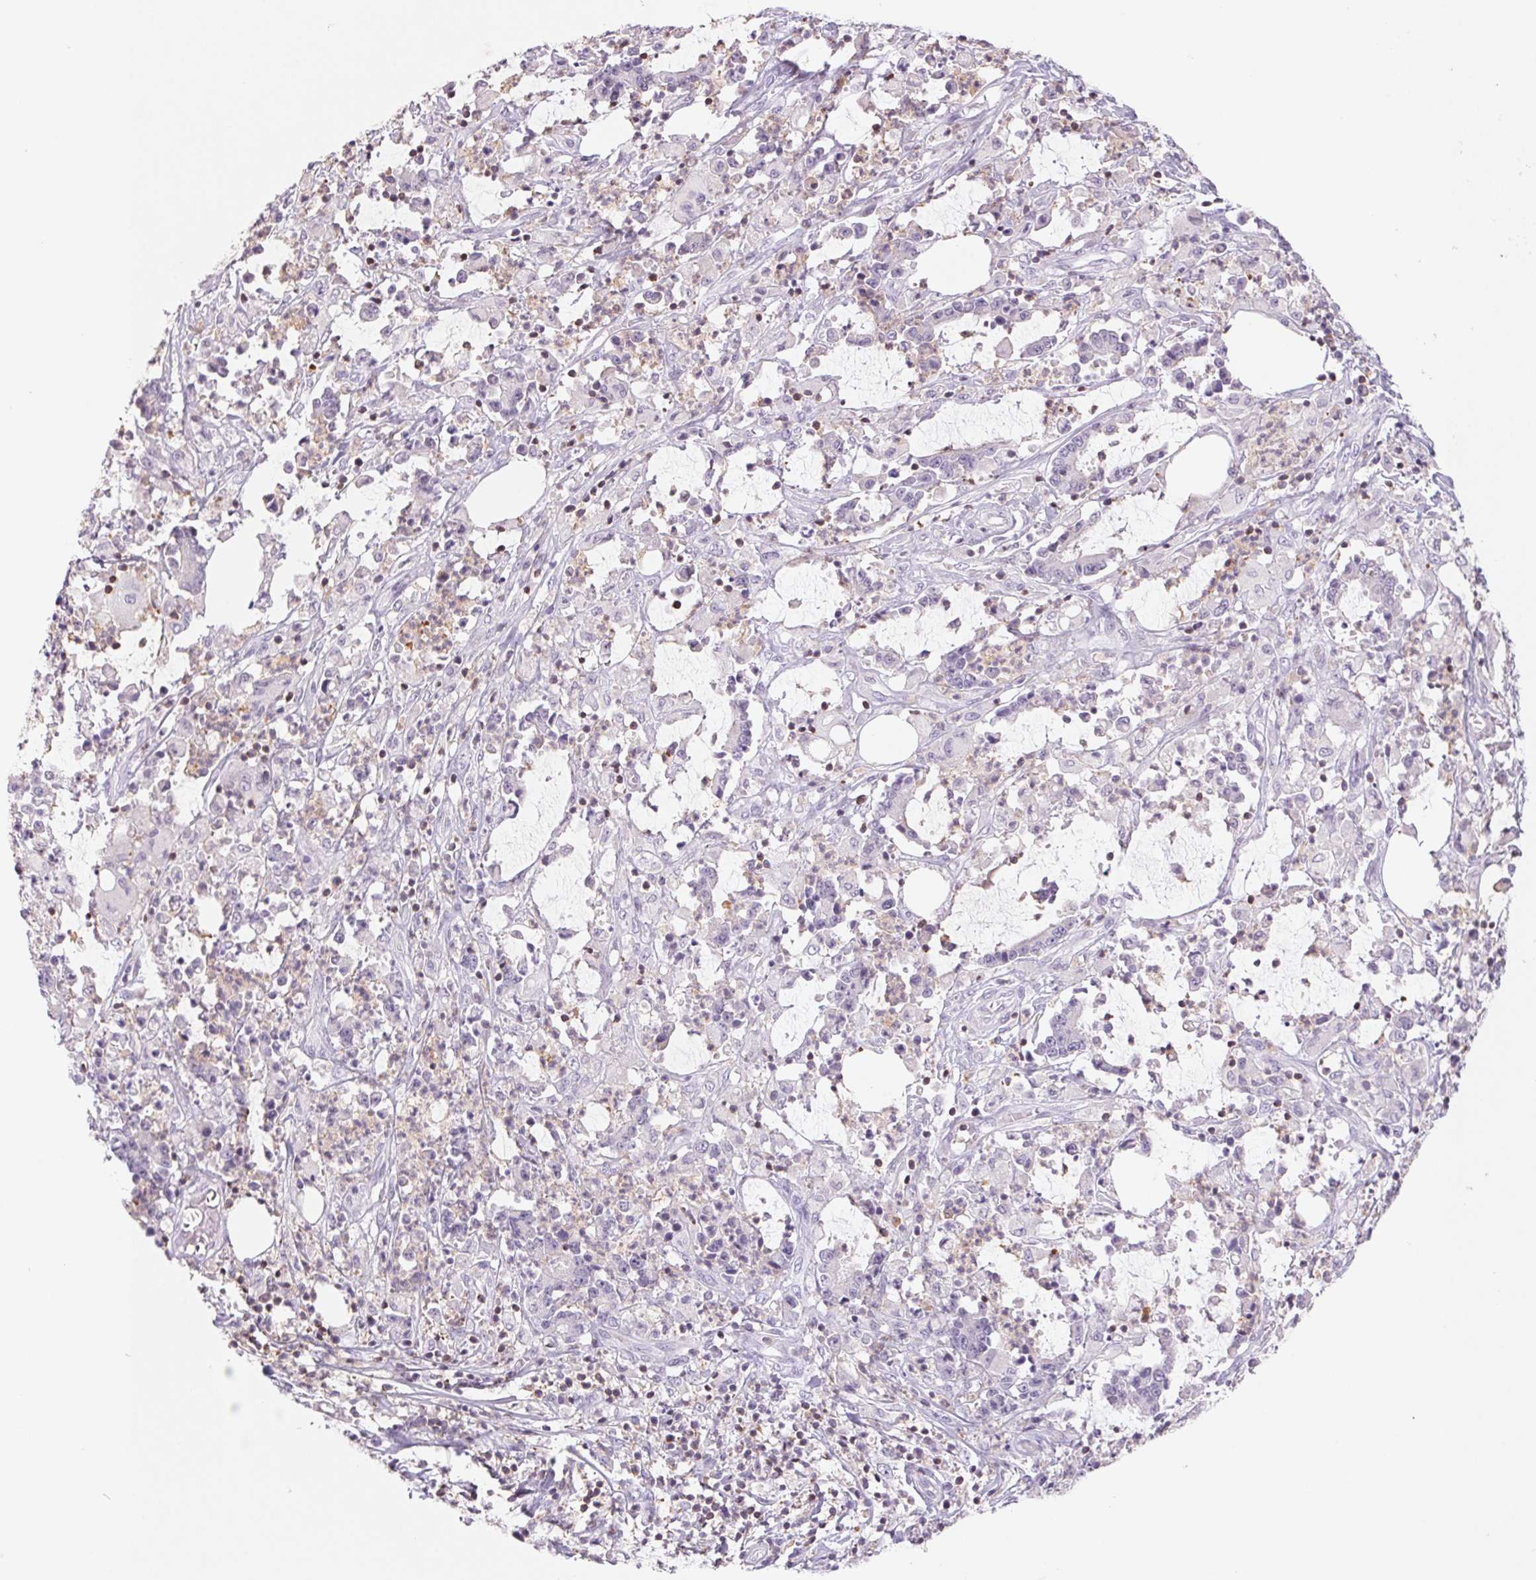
{"staining": {"intensity": "negative", "quantity": "none", "location": "none"}, "tissue": "stomach cancer", "cell_type": "Tumor cells", "image_type": "cancer", "snomed": [{"axis": "morphology", "description": "Adenocarcinoma, NOS"}, {"axis": "topography", "description": "Stomach, upper"}], "caption": "Immunohistochemistry (IHC) micrograph of neoplastic tissue: stomach adenocarcinoma stained with DAB (3,3'-diaminobenzidine) reveals no significant protein positivity in tumor cells. (Stains: DAB immunohistochemistry with hematoxylin counter stain, Microscopy: brightfield microscopy at high magnification).", "gene": "KIF26A", "patient": {"sex": "male", "age": 68}}